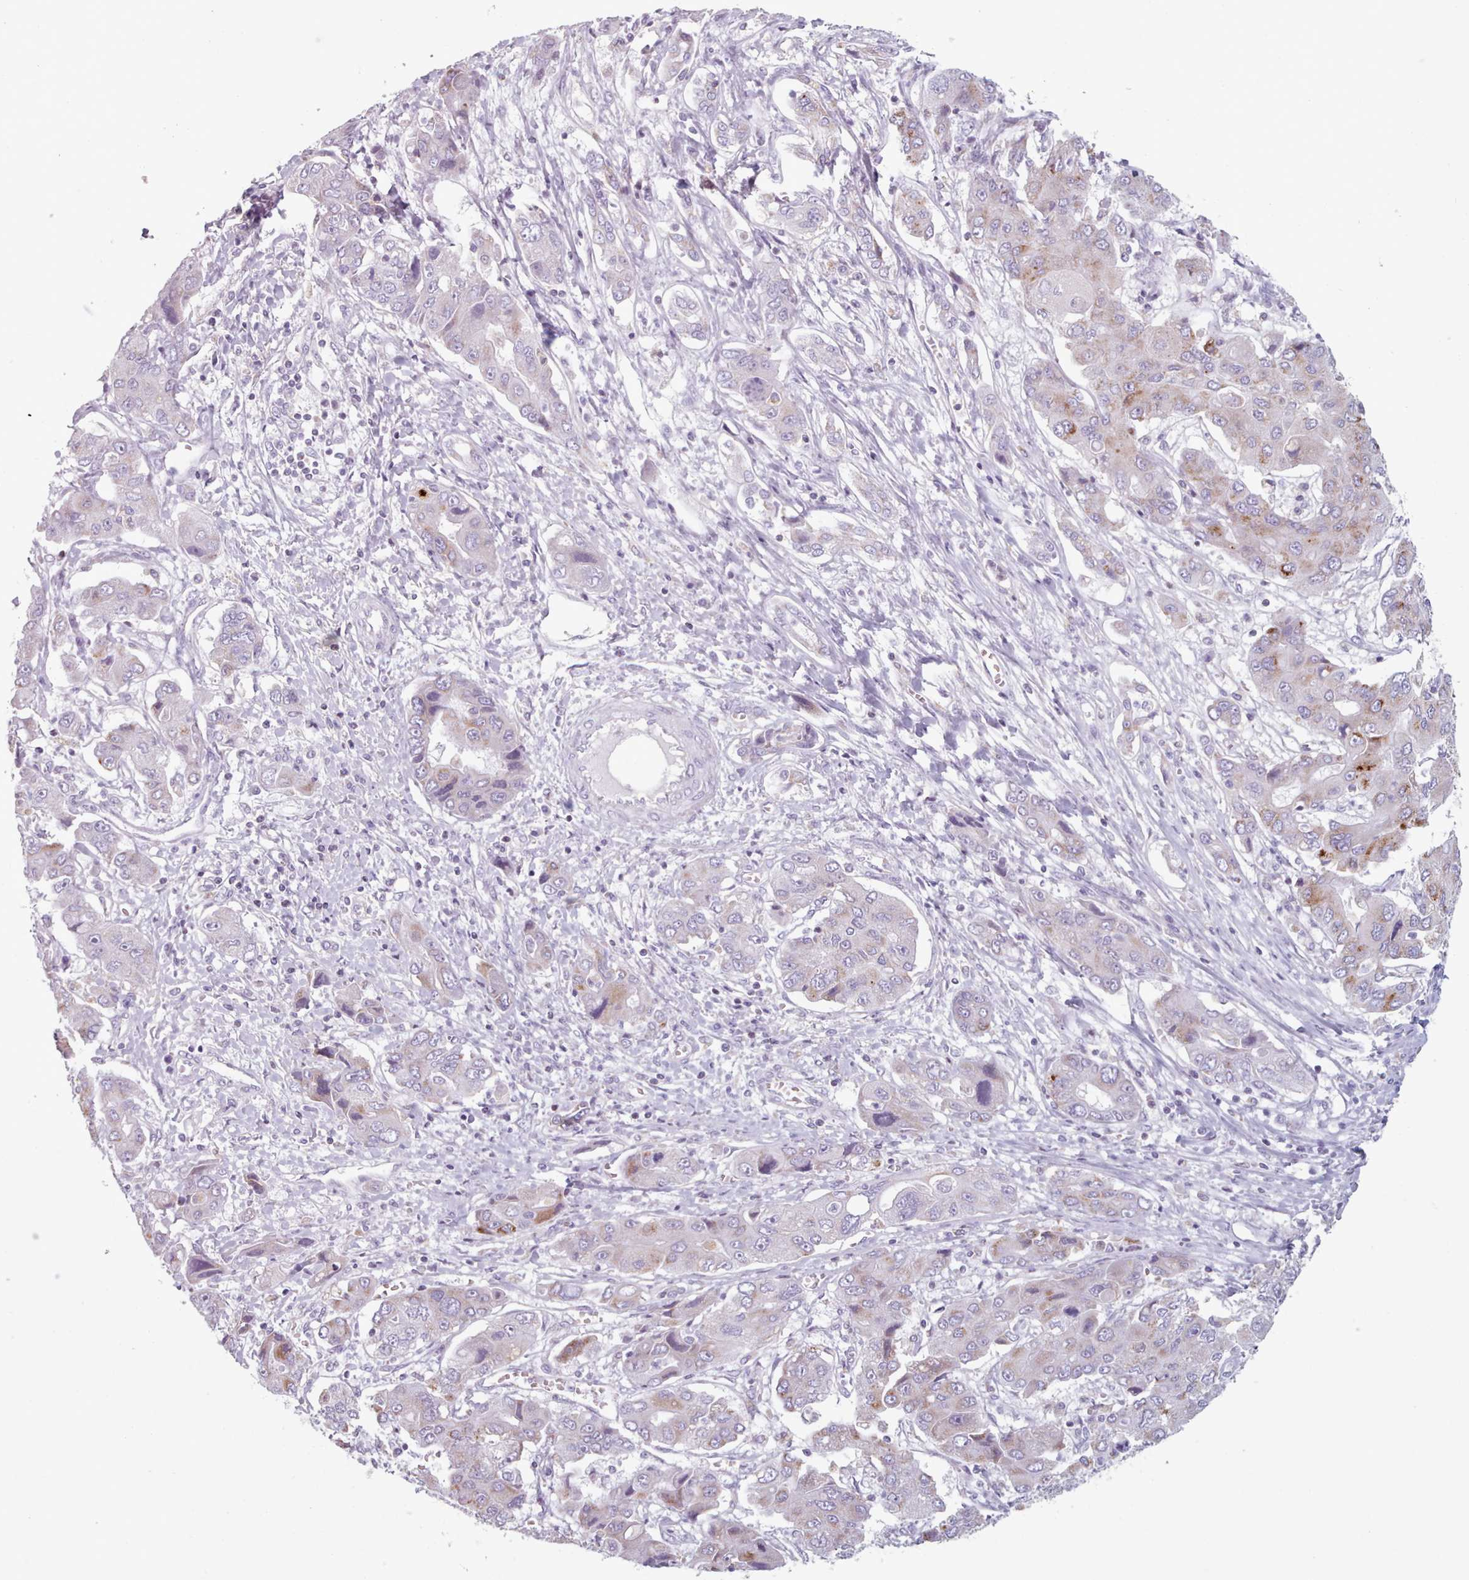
{"staining": {"intensity": "moderate", "quantity": "<25%", "location": "cytoplasmic/membranous"}, "tissue": "liver cancer", "cell_type": "Tumor cells", "image_type": "cancer", "snomed": [{"axis": "morphology", "description": "Cholangiocarcinoma"}, {"axis": "topography", "description": "Liver"}], "caption": "An image of human cholangiocarcinoma (liver) stained for a protein demonstrates moderate cytoplasmic/membranous brown staining in tumor cells.", "gene": "FAM170B", "patient": {"sex": "male", "age": 67}}